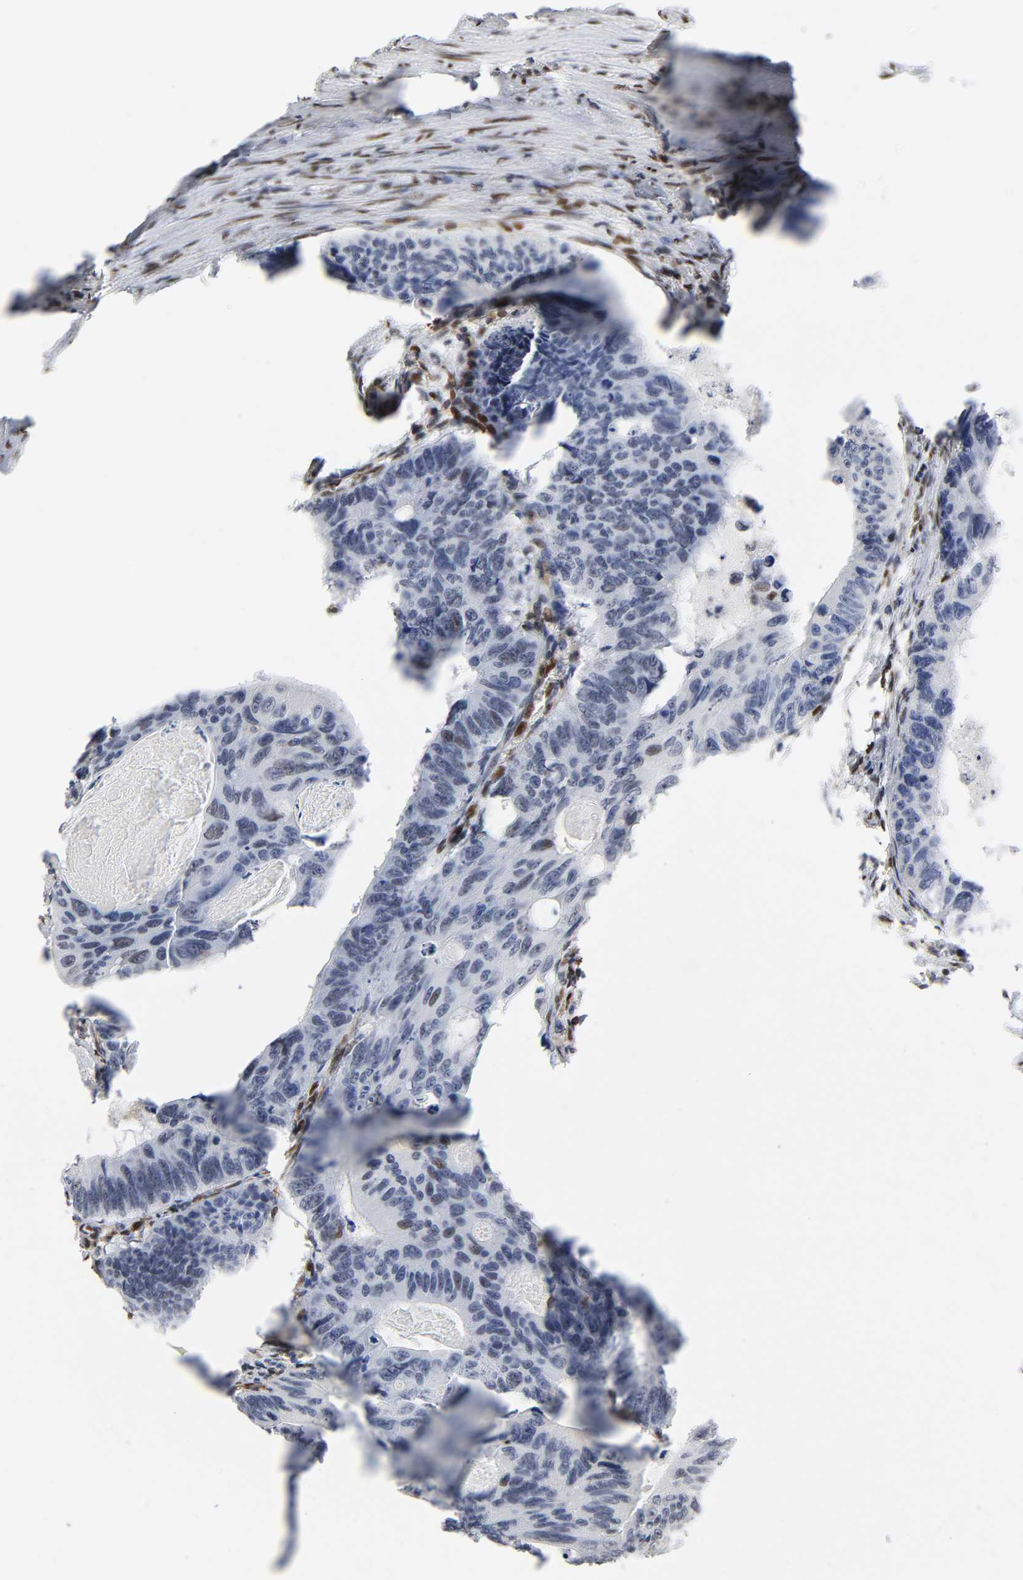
{"staining": {"intensity": "weak", "quantity": "25%-75%", "location": "nuclear"}, "tissue": "colorectal cancer", "cell_type": "Tumor cells", "image_type": "cancer", "snomed": [{"axis": "morphology", "description": "Adenocarcinoma, NOS"}, {"axis": "topography", "description": "Colon"}], "caption": "A high-resolution photomicrograph shows immunohistochemistry (IHC) staining of colorectal cancer, which reveals weak nuclear expression in approximately 25%-75% of tumor cells.", "gene": "WAS", "patient": {"sex": "female", "age": 55}}